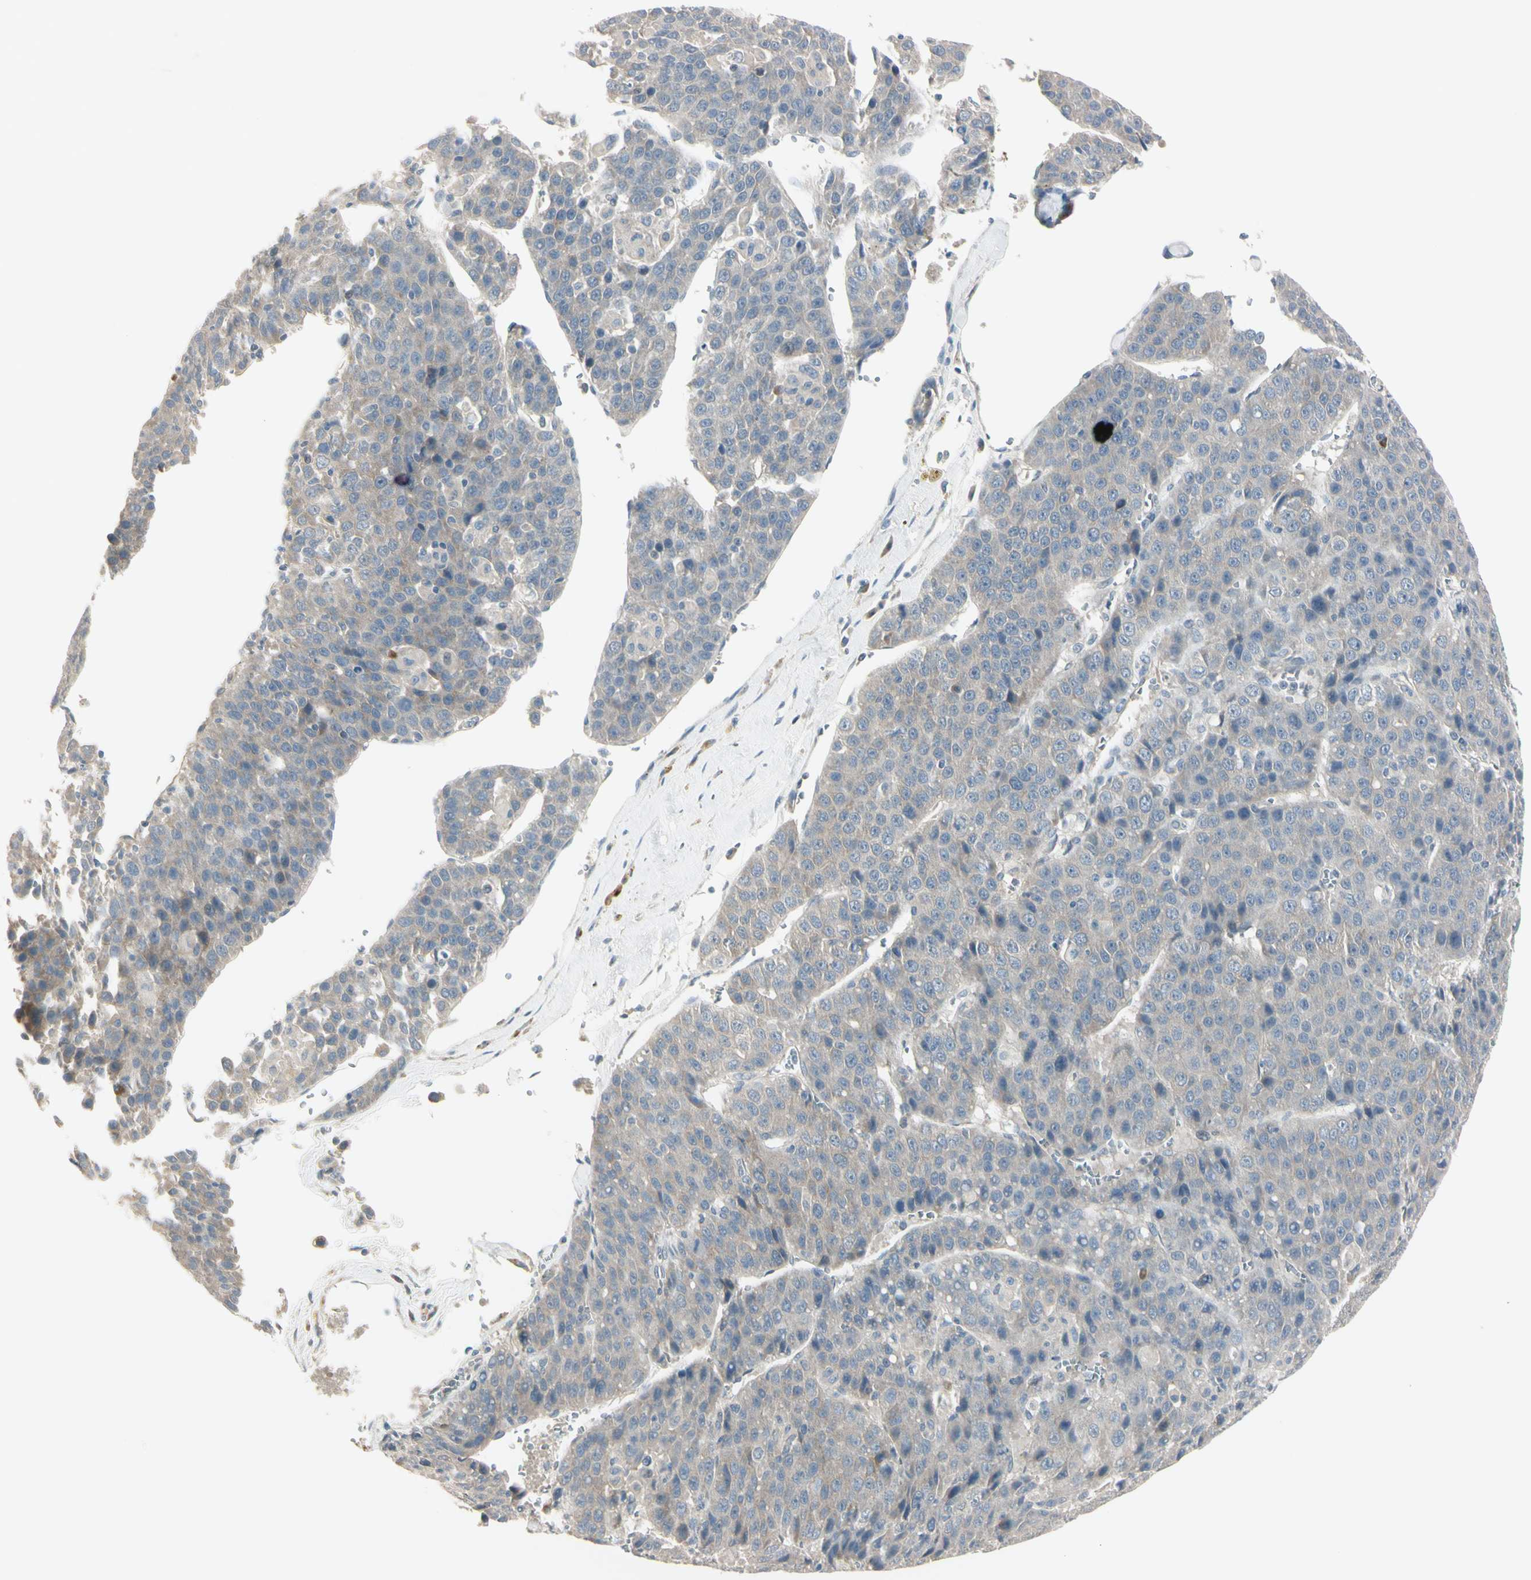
{"staining": {"intensity": "weak", "quantity": "<25%", "location": "cytoplasmic/membranous"}, "tissue": "liver cancer", "cell_type": "Tumor cells", "image_type": "cancer", "snomed": [{"axis": "morphology", "description": "Carcinoma, Hepatocellular, NOS"}, {"axis": "topography", "description": "Liver"}], "caption": "Immunohistochemistry image of human liver cancer stained for a protein (brown), which shows no positivity in tumor cells.", "gene": "AATK", "patient": {"sex": "female", "age": 53}}